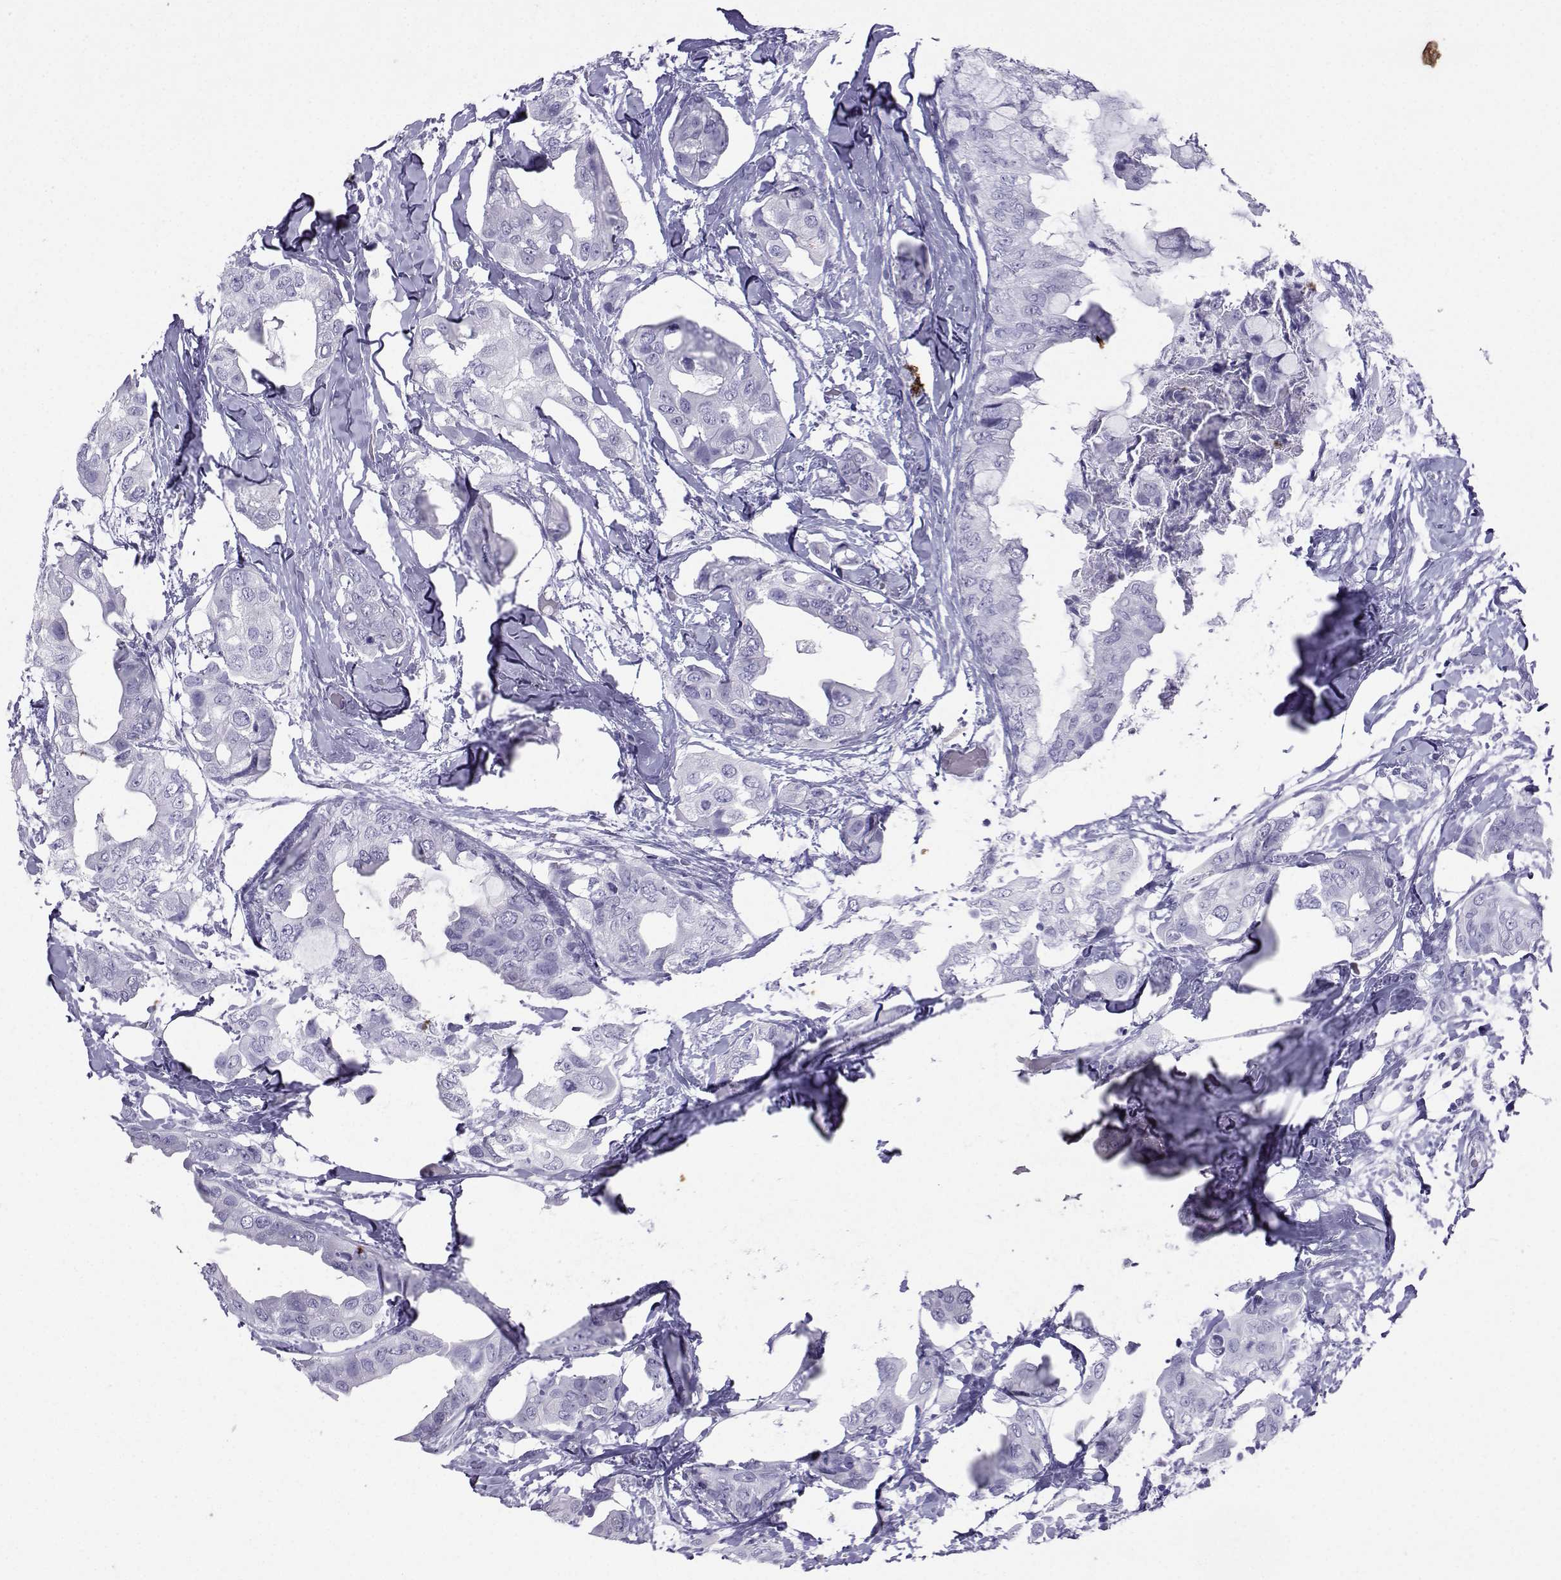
{"staining": {"intensity": "negative", "quantity": "none", "location": "none"}, "tissue": "breast cancer", "cell_type": "Tumor cells", "image_type": "cancer", "snomed": [{"axis": "morphology", "description": "Normal tissue, NOS"}, {"axis": "morphology", "description": "Duct carcinoma"}, {"axis": "topography", "description": "Breast"}], "caption": "Immunohistochemistry (IHC) image of neoplastic tissue: breast cancer (infiltrating ductal carcinoma) stained with DAB (3,3'-diaminobenzidine) displays no significant protein positivity in tumor cells.", "gene": "LORICRIN", "patient": {"sex": "female", "age": 40}}